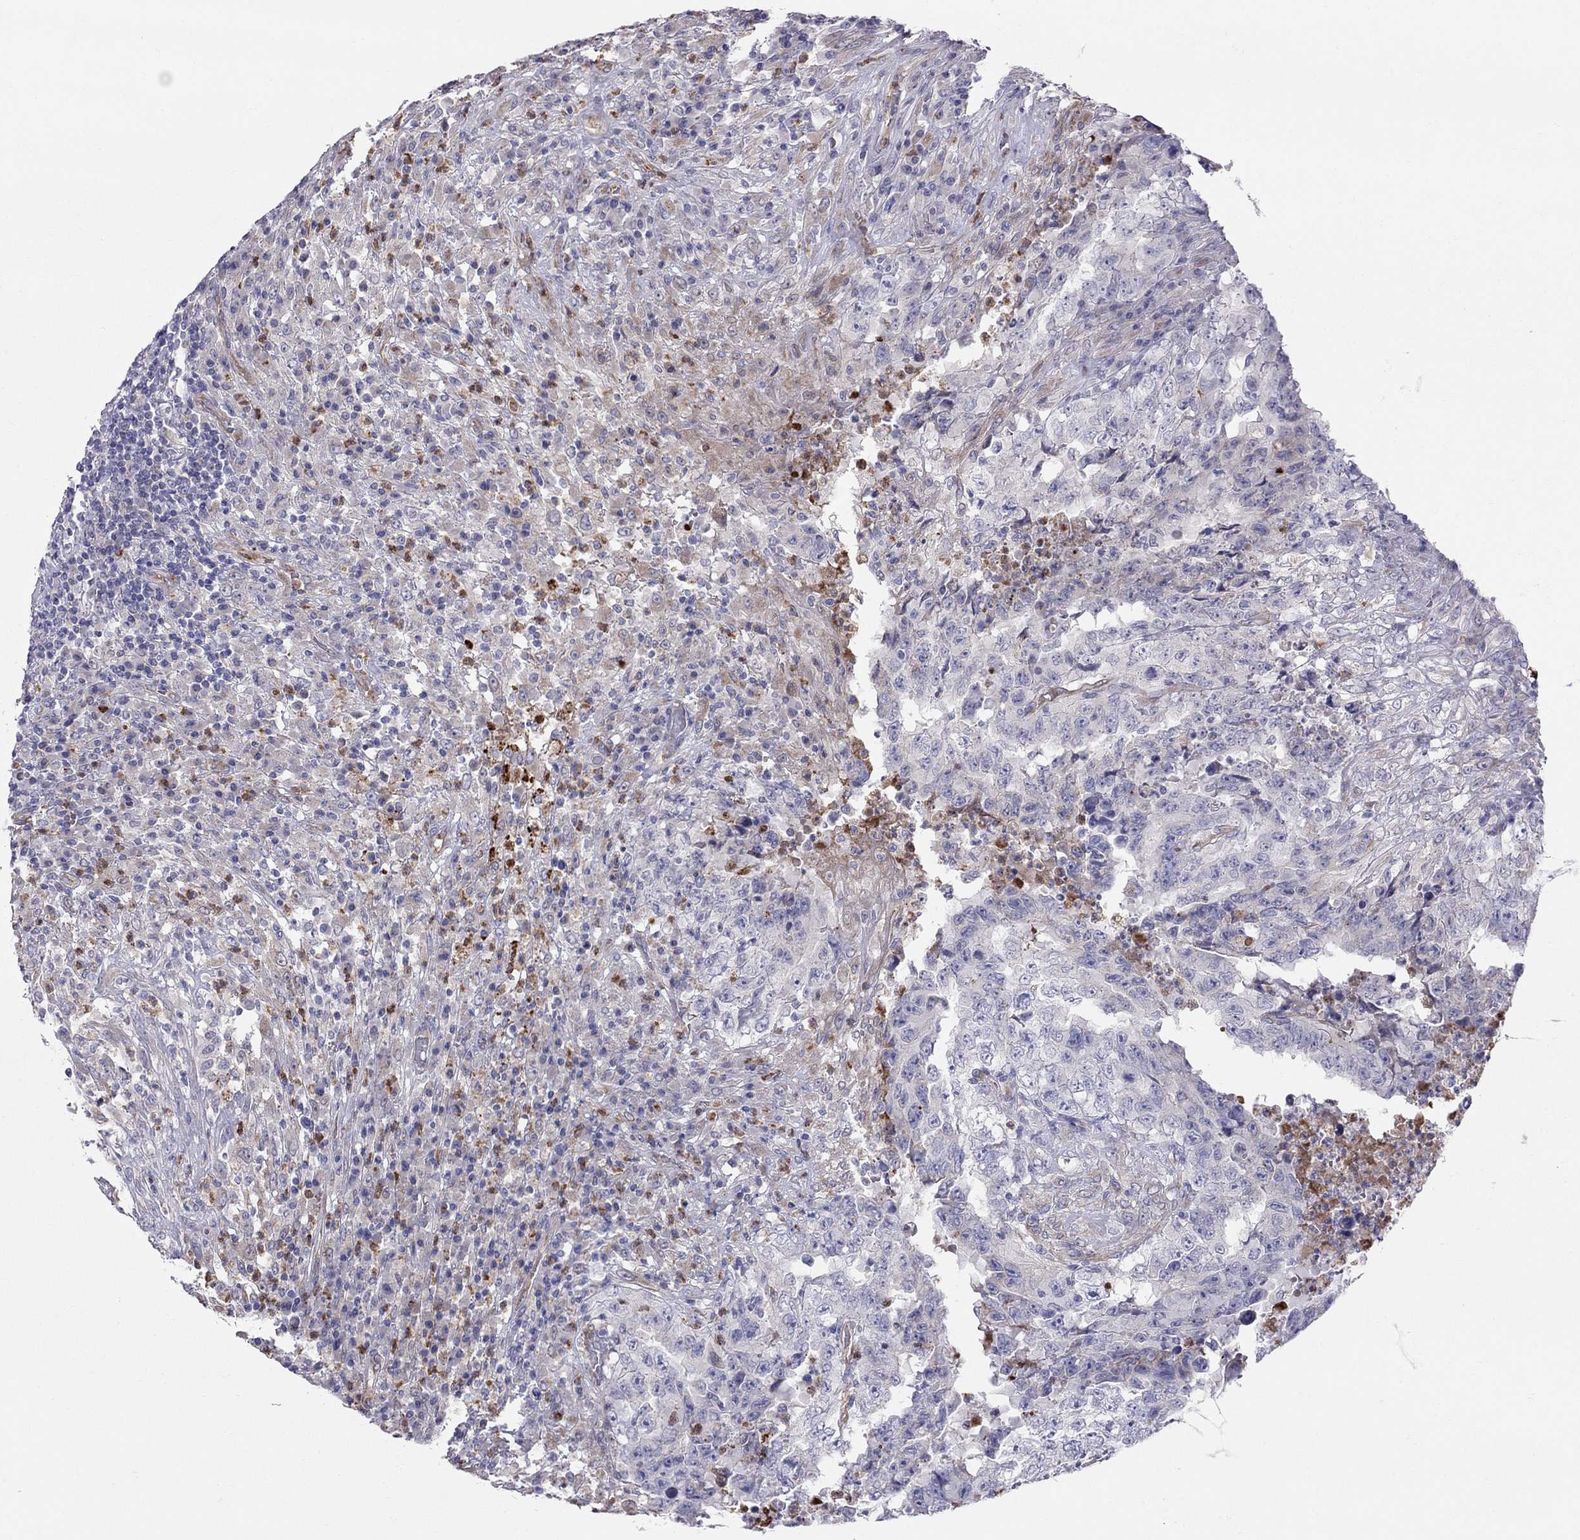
{"staining": {"intensity": "negative", "quantity": "none", "location": "none"}, "tissue": "testis cancer", "cell_type": "Tumor cells", "image_type": "cancer", "snomed": [{"axis": "morphology", "description": "Necrosis, NOS"}, {"axis": "morphology", "description": "Carcinoma, Embryonal, NOS"}, {"axis": "topography", "description": "Testis"}], "caption": "Immunohistochemistry photomicrograph of human testis embryonal carcinoma stained for a protein (brown), which shows no positivity in tumor cells.", "gene": "SPINT4", "patient": {"sex": "male", "age": 19}}